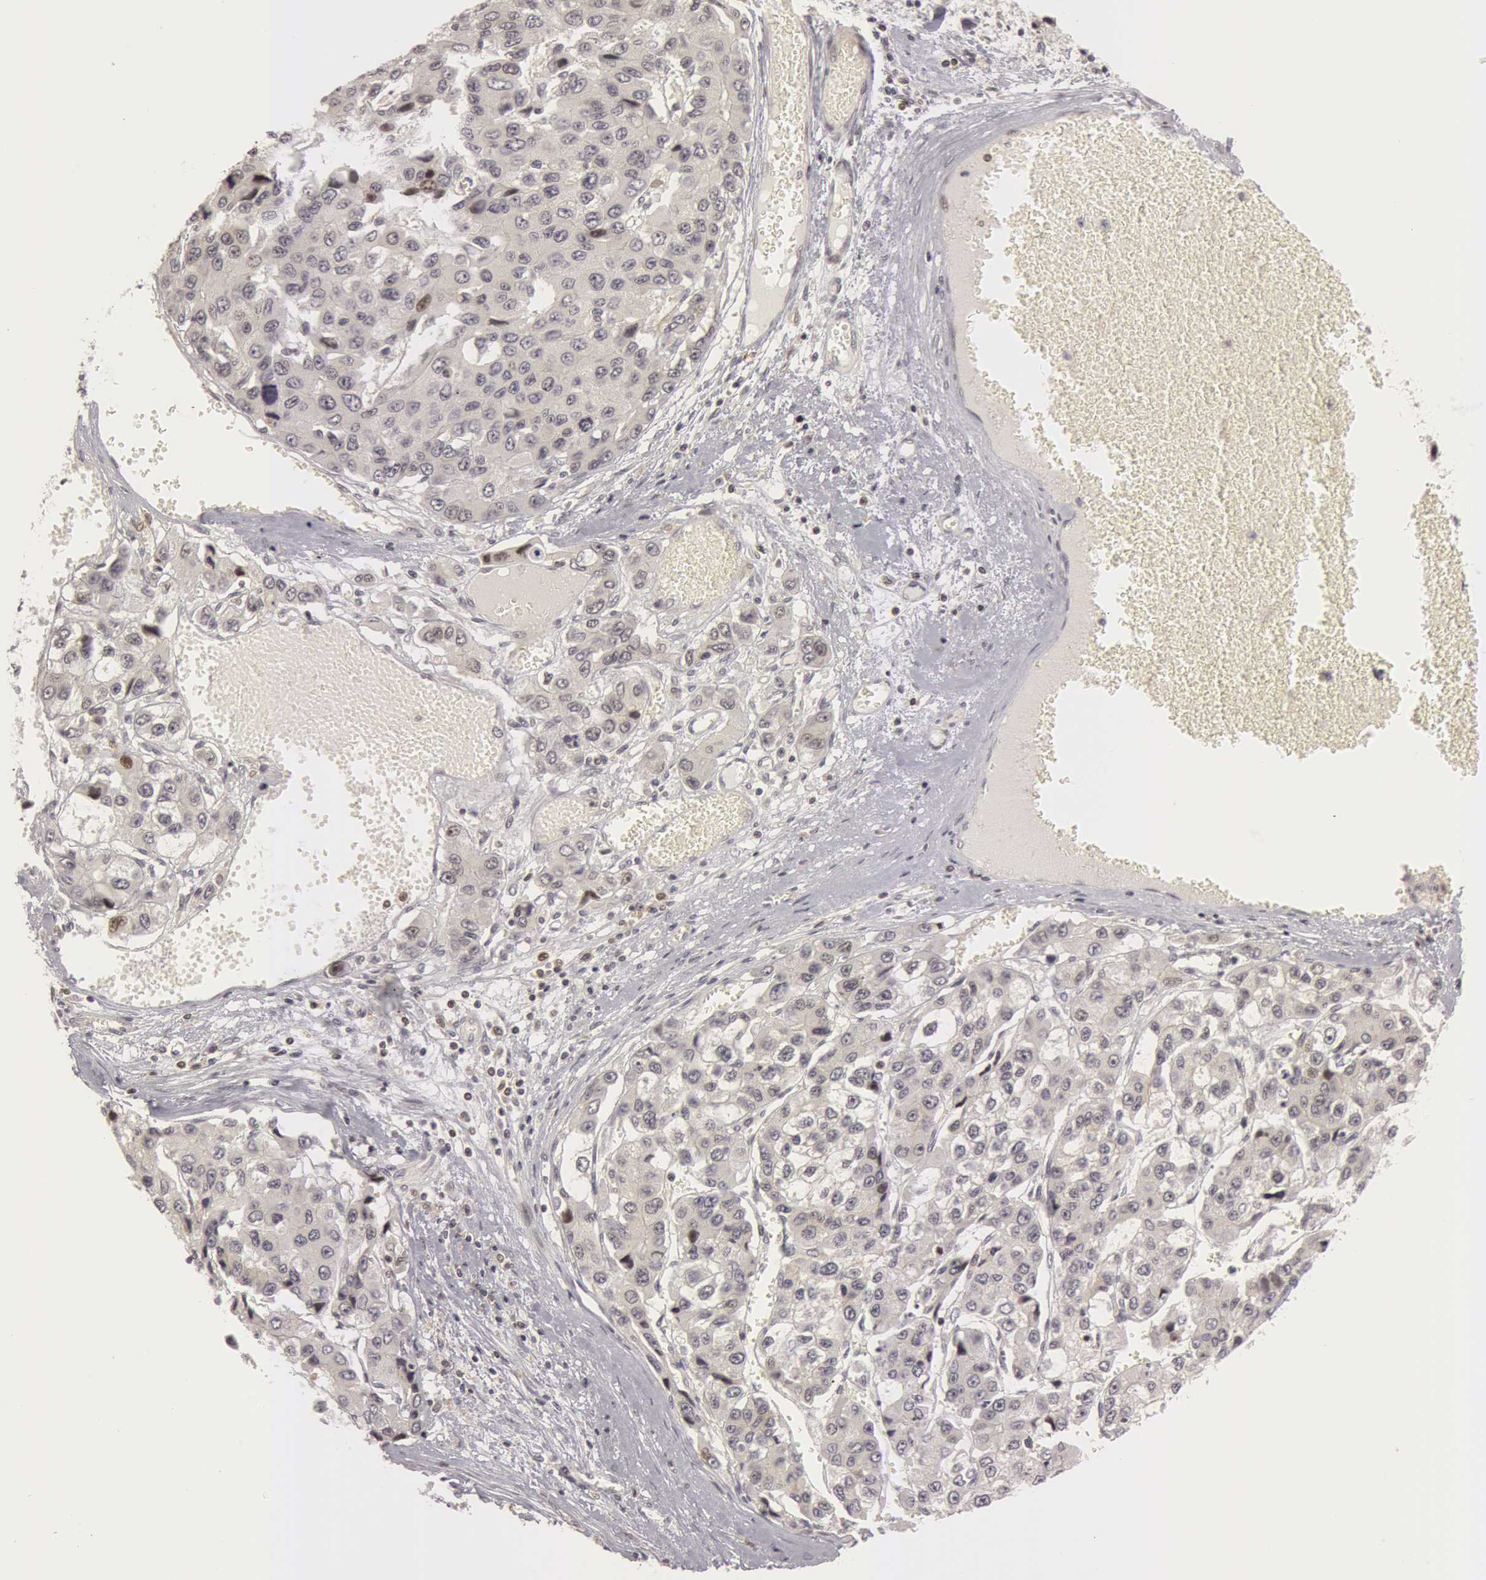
{"staining": {"intensity": "negative", "quantity": "none", "location": "none"}, "tissue": "liver cancer", "cell_type": "Tumor cells", "image_type": "cancer", "snomed": [{"axis": "morphology", "description": "Carcinoma, Hepatocellular, NOS"}, {"axis": "topography", "description": "Liver"}], "caption": "Immunohistochemistry (IHC) of hepatocellular carcinoma (liver) demonstrates no expression in tumor cells. (DAB (3,3'-diaminobenzidine) IHC visualized using brightfield microscopy, high magnification).", "gene": "OASL", "patient": {"sex": "female", "age": 66}}